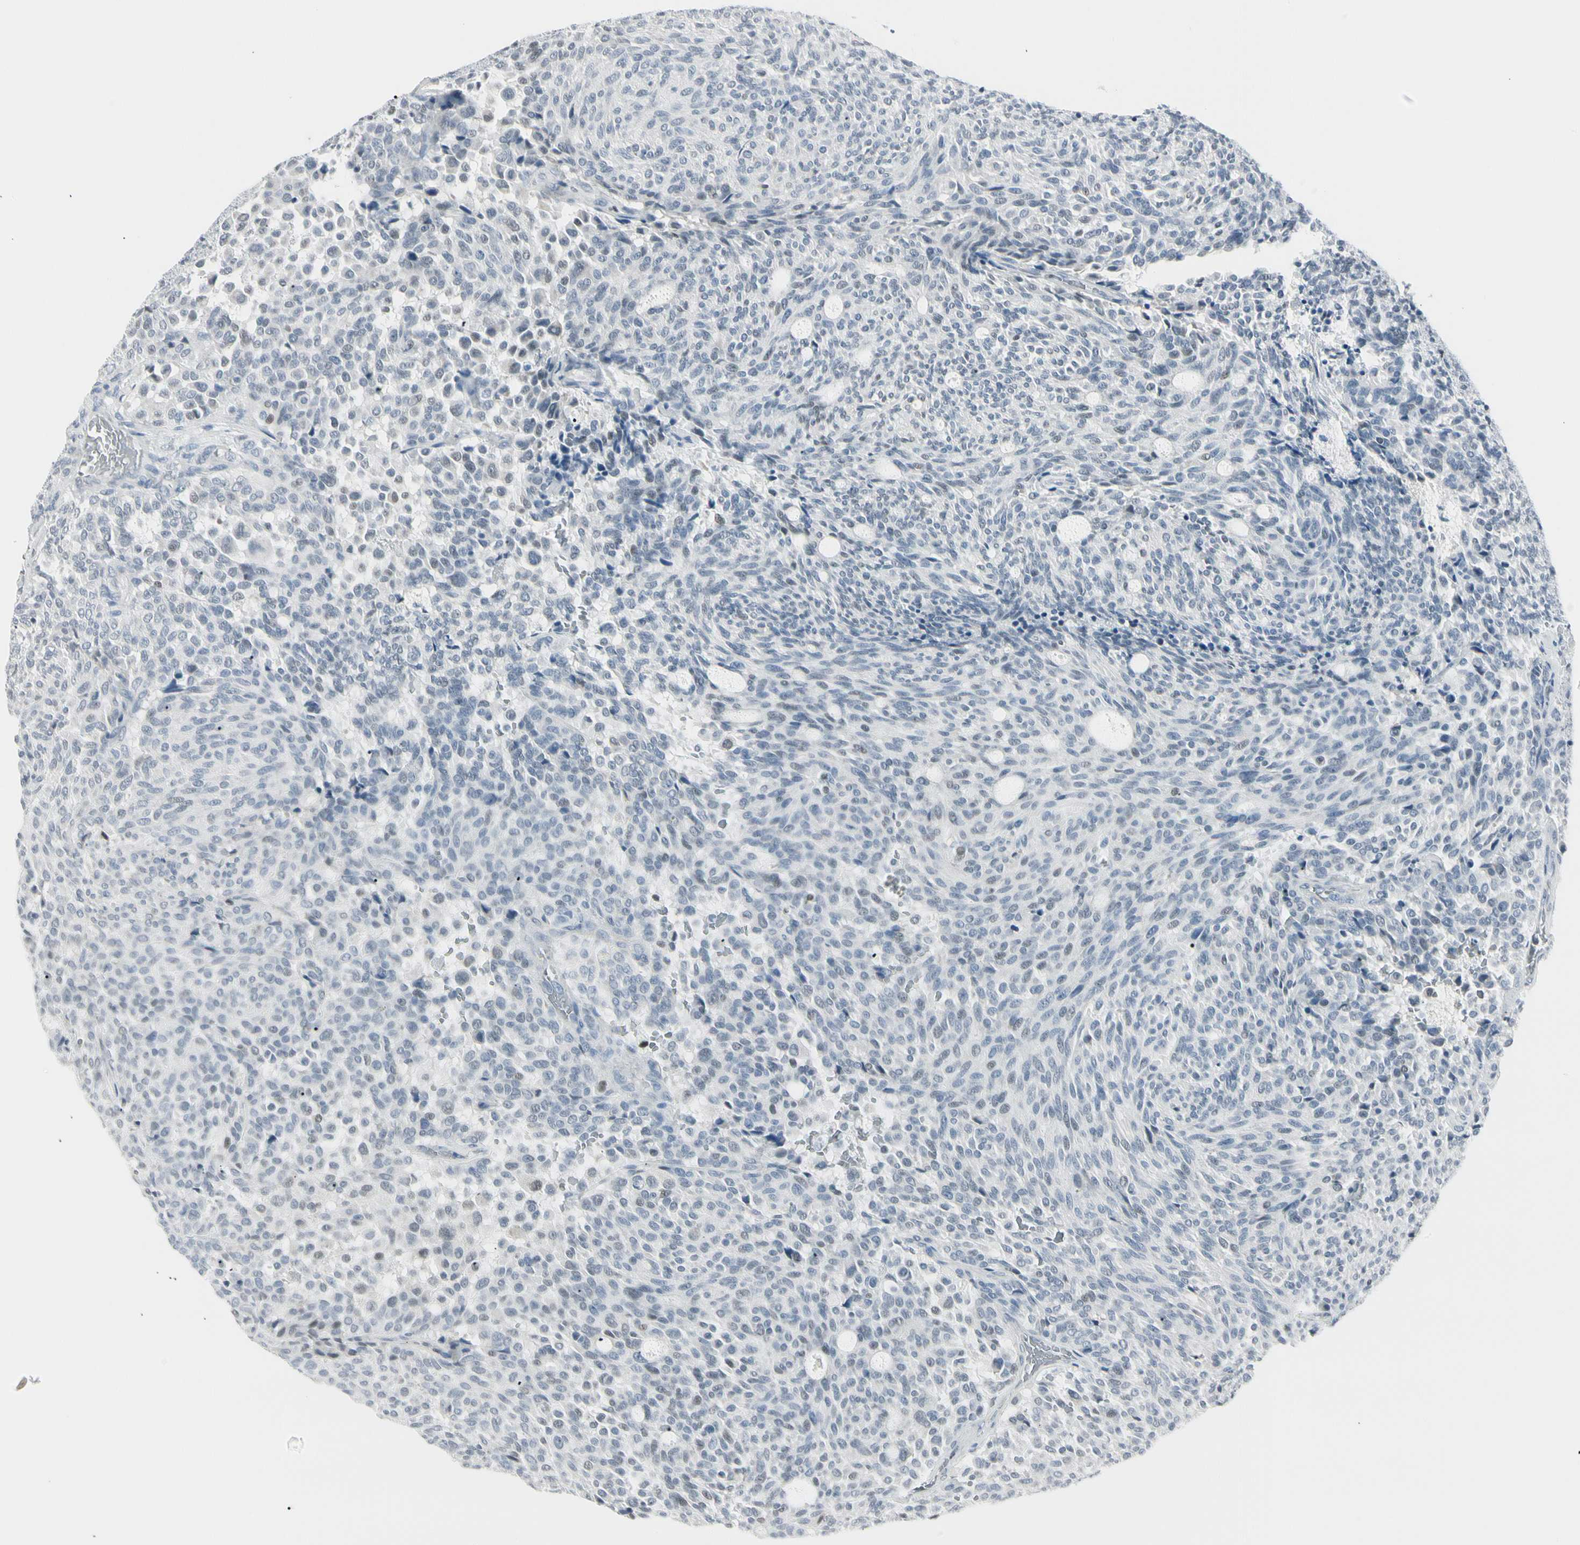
{"staining": {"intensity": "negative", "quantity": "none", "location": "none"}, "tissue": "carcinoid", "cell_type": "Tumor cells", "image_type": "cancer", "snomed": [{"axis": "morphology", "description": "Carcinoid, malignant, NOS"}, {"axis": "topography", "description": "Pancreas"}], "caption": "High power microscopy histopathology image of an immunohistochemistry photomicrograph of malignant carcinoid, revealing no significant expression in tumor cells.", "gene": "ZBTB7B", "patient": {"sex": "female", "age": 54}}